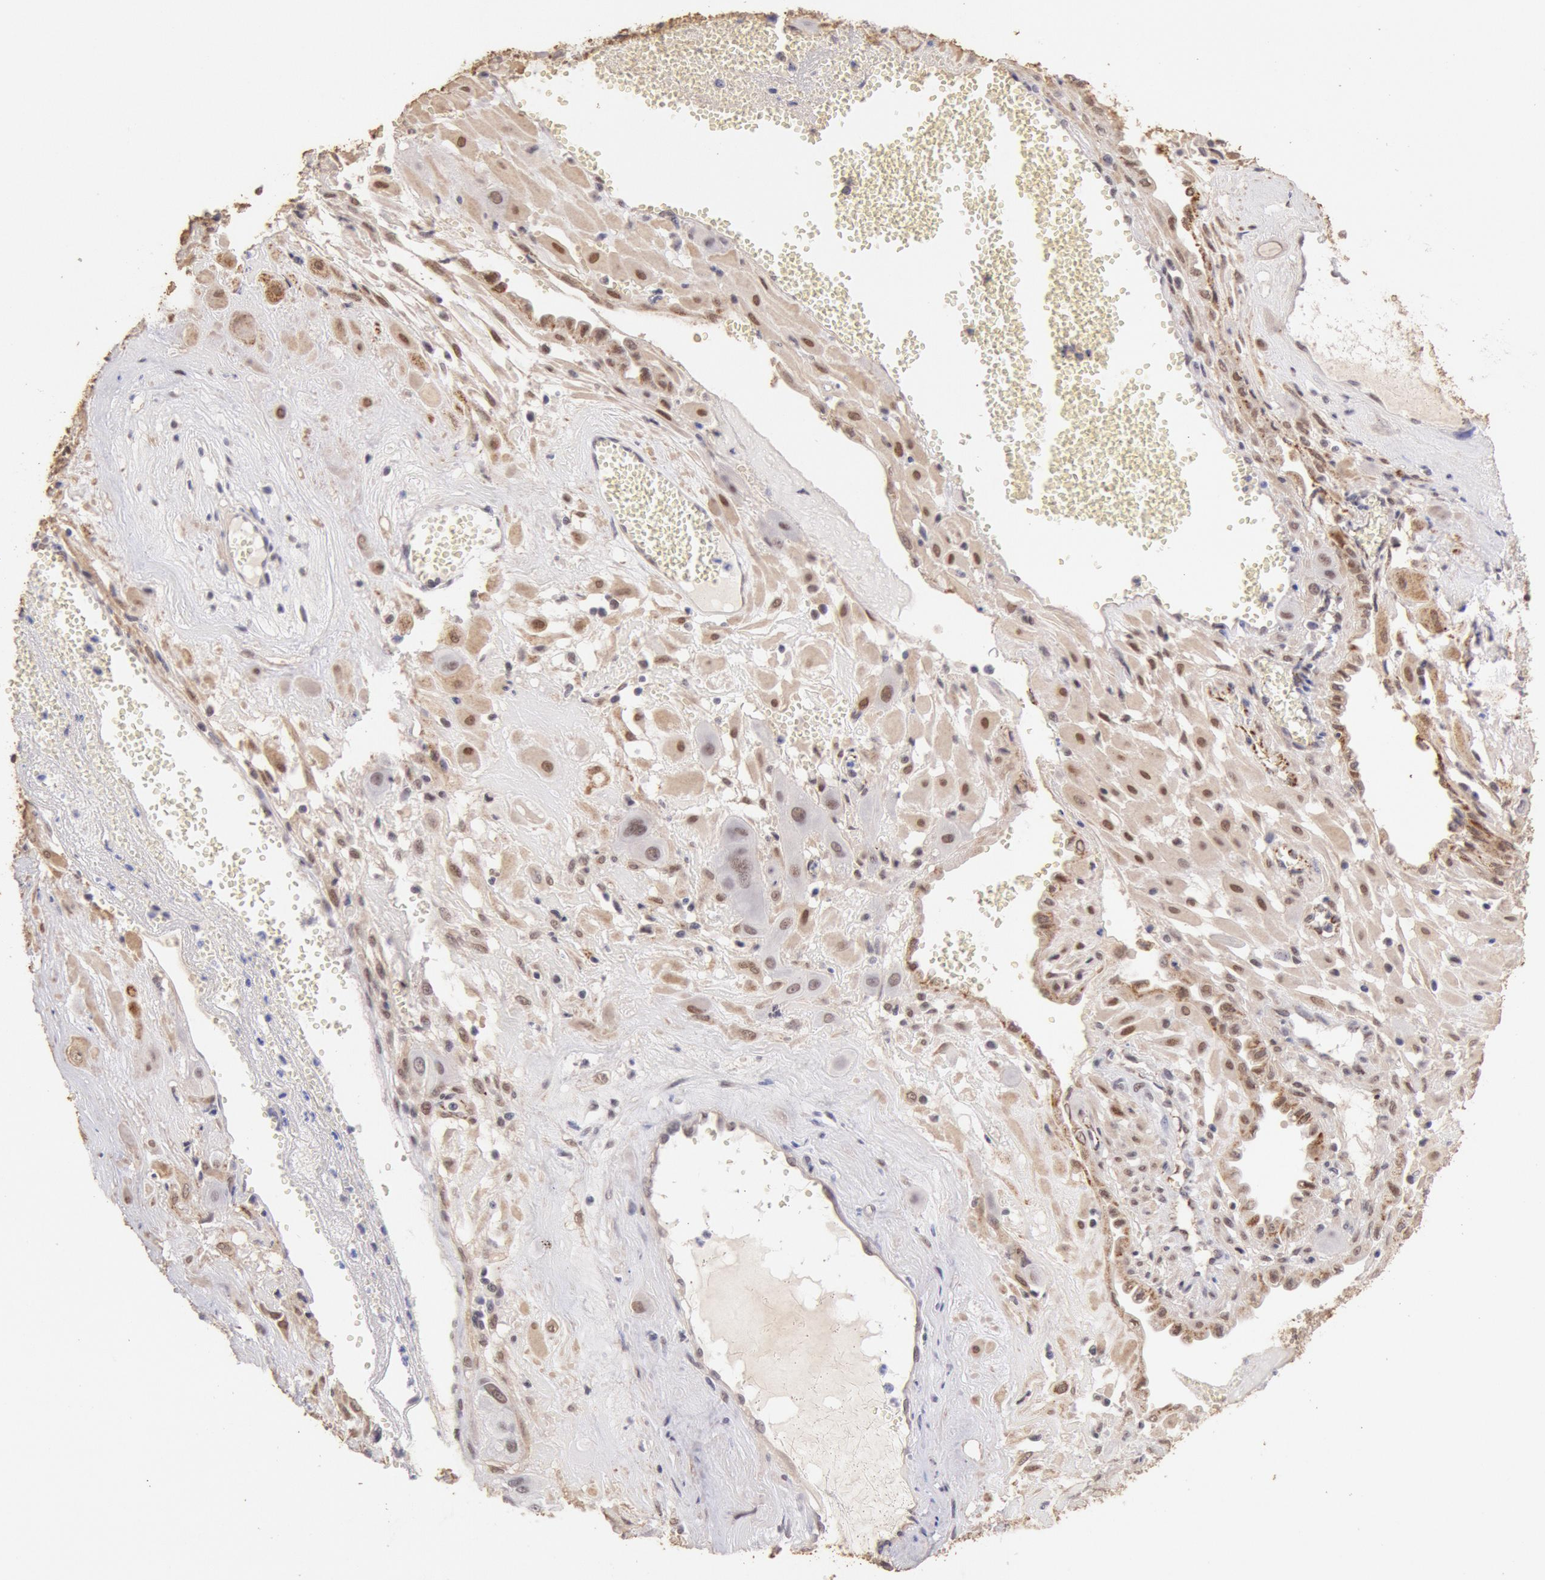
{"staining": {"intensity": "moderate", "quantity": ">75%", "location": "cytoplasmic/membranous,nuclear"}, "tissue": "cervical cancer", "cell_type": "Tumor cells", "image_type": "cancer", "snomed": [{"axis": "morphology", "description": "Squamous cell carcinoma, NOS"}, {"axis": "topography", "description": "Cervix"}], "caption": "This histopathology image reveals immunohistochemistry staining of squamous cell carcinoma (cervical), with medium moderate cytoplasmic/membranous and nuclear staining in about >75% of tumor cells.", "gene": "CDKN2B", "patient": {"sex": "female", "age": 34}}